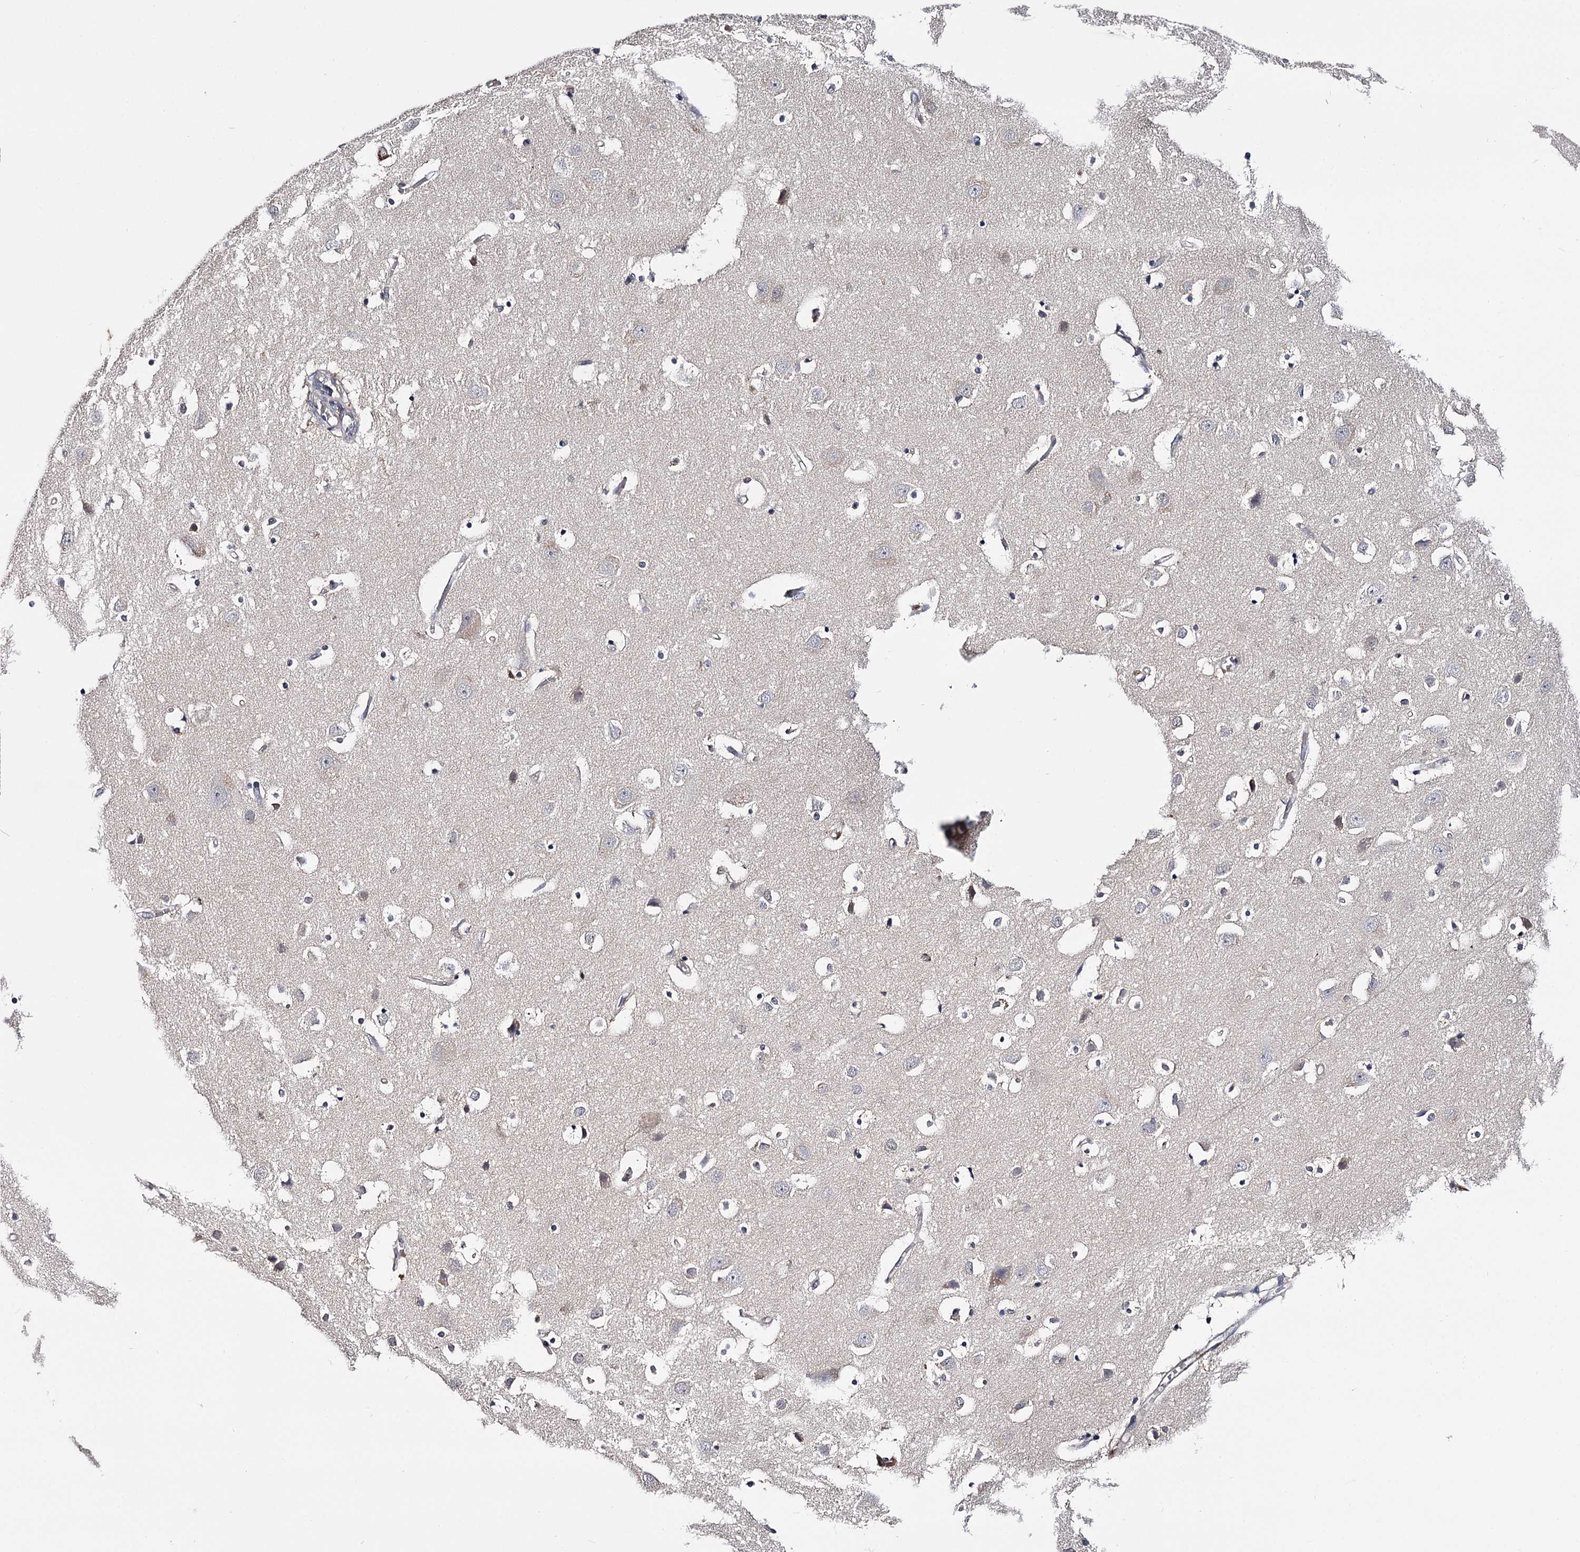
{"staining": {"intensity": "negative", "quantity": "none", "location": "none"}, "tissue": "cerebral cortex", "cell_type": "Endothelial cells", "image_type": "normal", "snomed": [{"axis": "morphology", "description": "Normal tissue, NOS"}, {"axis": "topography", "description": "Cerebral cortex"}], "caption": "Image shows no protein staining in endothelial cells of unremarkable cerebral cortex.", "gene": "GSTO1", "patient": {"sex": "male", "age": 54}}